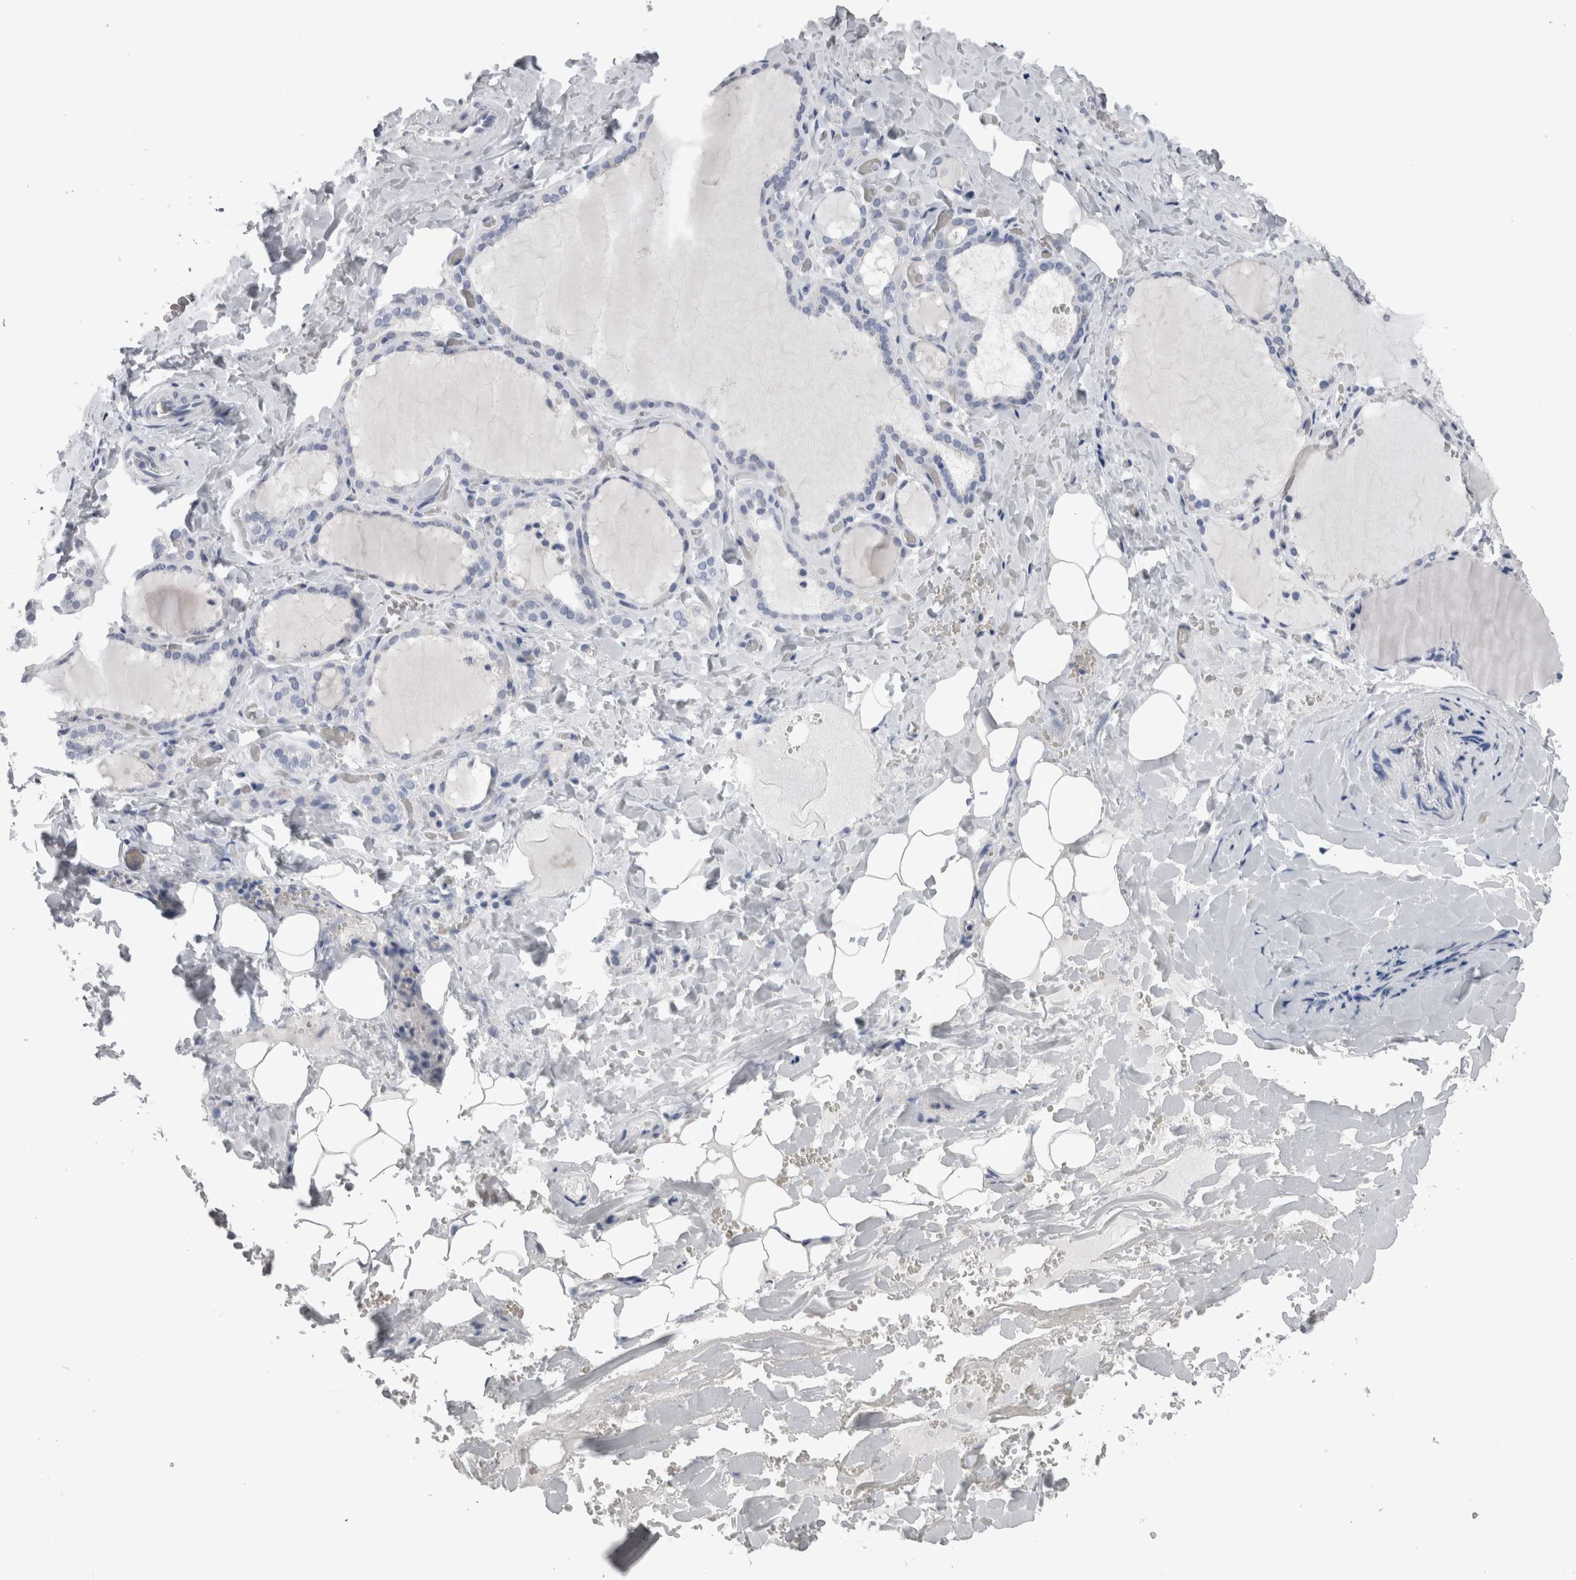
{"staining": {"intensity": "negative", "quantity": "none", "location": "none"}, "tissue": "thyroid gland", "cell_type": "Glandular cells", "image_type": "normal", "snomed": [{"axis": "morphology", "description": "Normal tissue, NOS"}, {"axis": "topography", "description": "Thyroid gland"}], "caption": "High magnification brightfield microscopy of unremarkable thyroid gland stained with DAB (3,3'-diaminobenzidine) (brown) and counterstained with hematoxylin (blue): glandular cells show no significant expression. (Stains: DAB (3,3'-diaminobenzidine) immunohistochemistry with hematoxylin counter stain, Microscopy: brightfield microscopy at high magnification).", "gene": "CA8", "patient": {"sex": "female", "age": 22}}